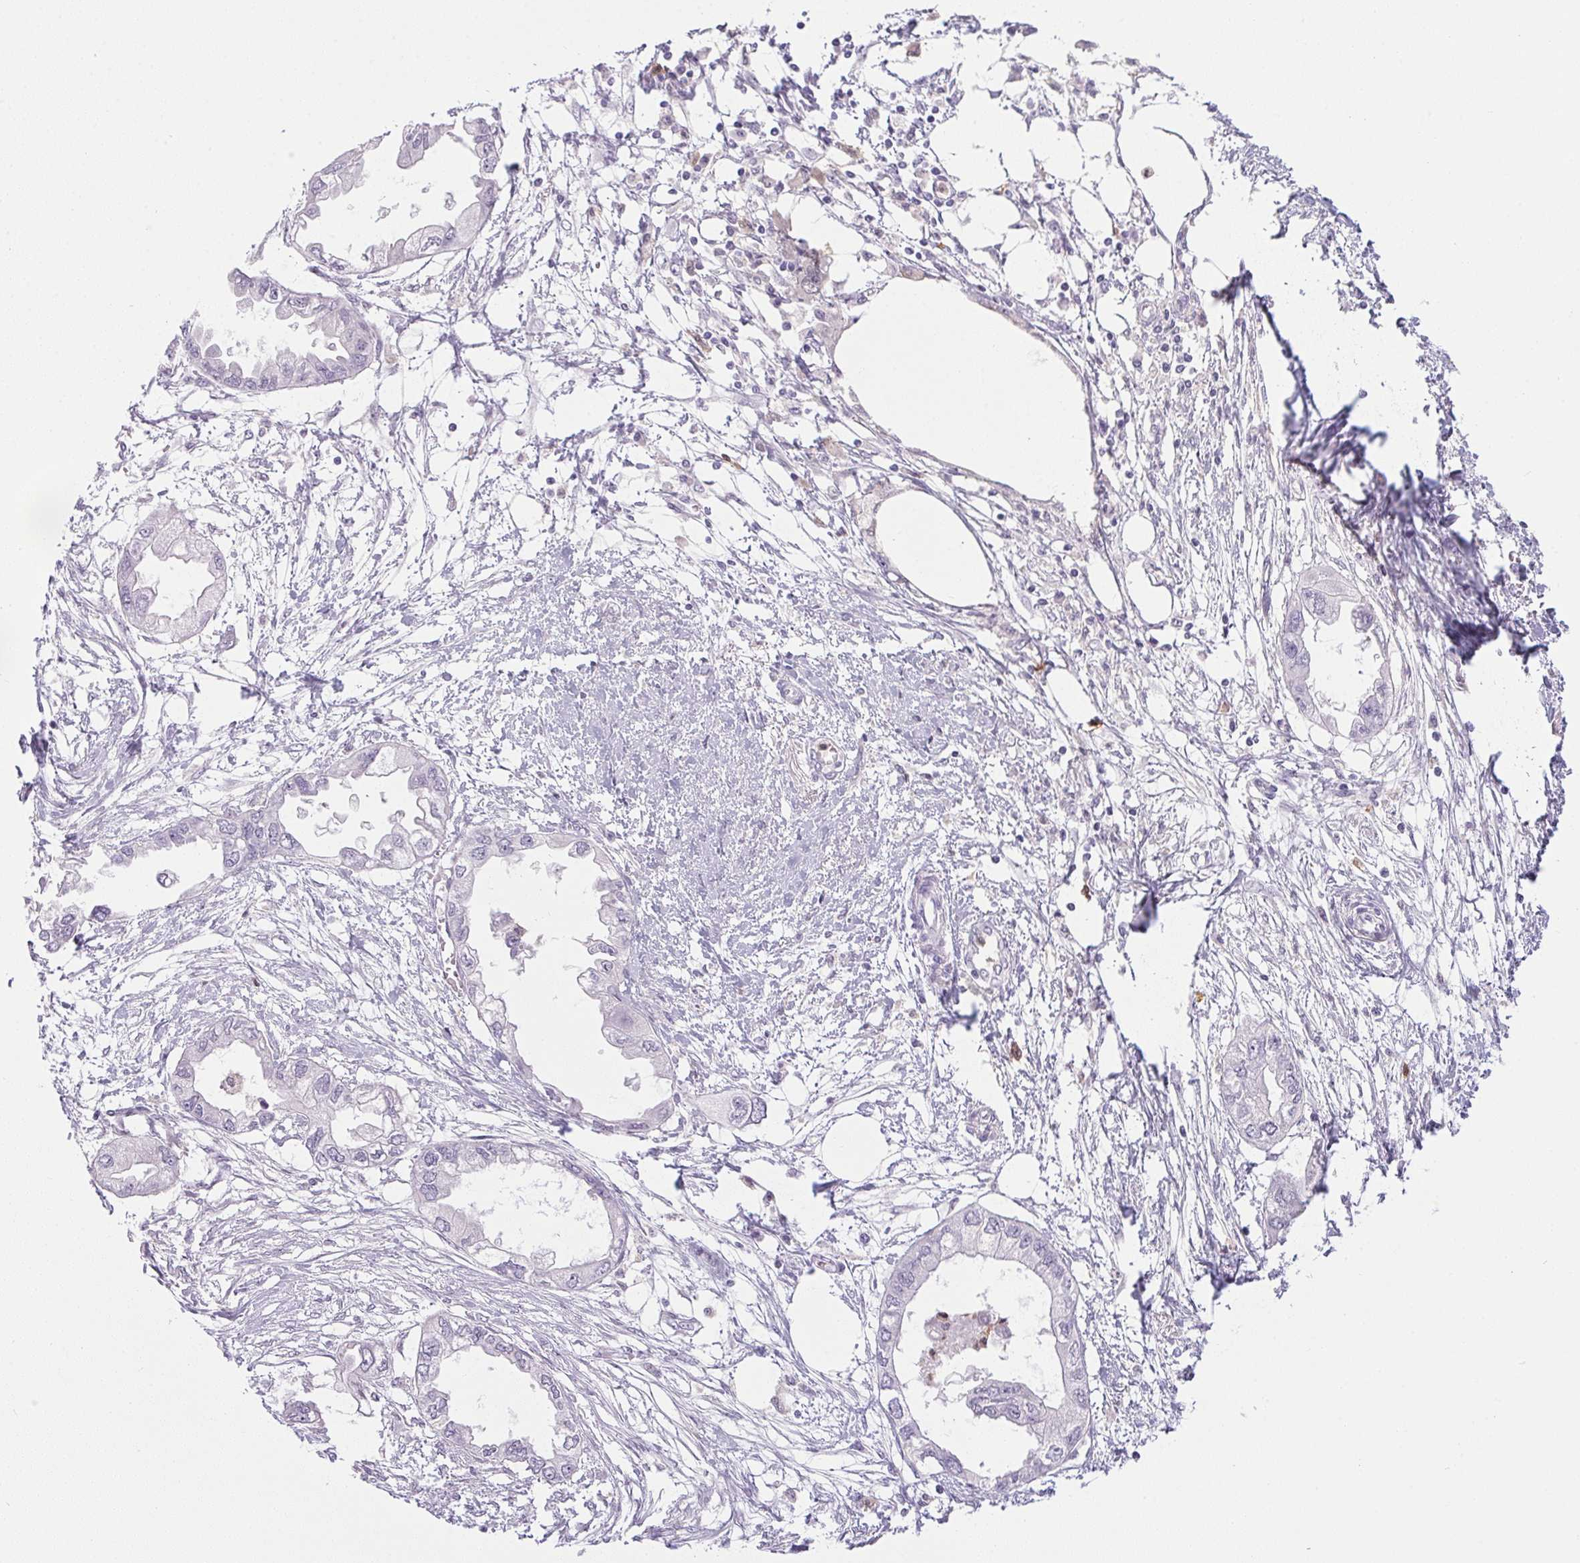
{"staining": {"intensity": "negative", "quantity": "none", "location": "none"}, "tissue": "endometrial cancer", "cell_type": "Tumor cells", "image_type": "cancer", "snomed": [{"axis": "morphology", "description": "Adenocarcinoma, NOS"}, {"axis": "morphology", "description": "Adenocarcinoma, metastatic, NOS"}, {"axis": "topography", "description": "Adipose tissue"}, {"axis": "topography", "description": "Endometrium"}], "caption": "High power microscopy photomicrograph of an IHC micrograph of metastatic adenocarcinoma (endometrial), revealing no significant positivity in tumor cells.", "gene": "DNAJC5G", "patient": {"sex": "female", "age": 67}}